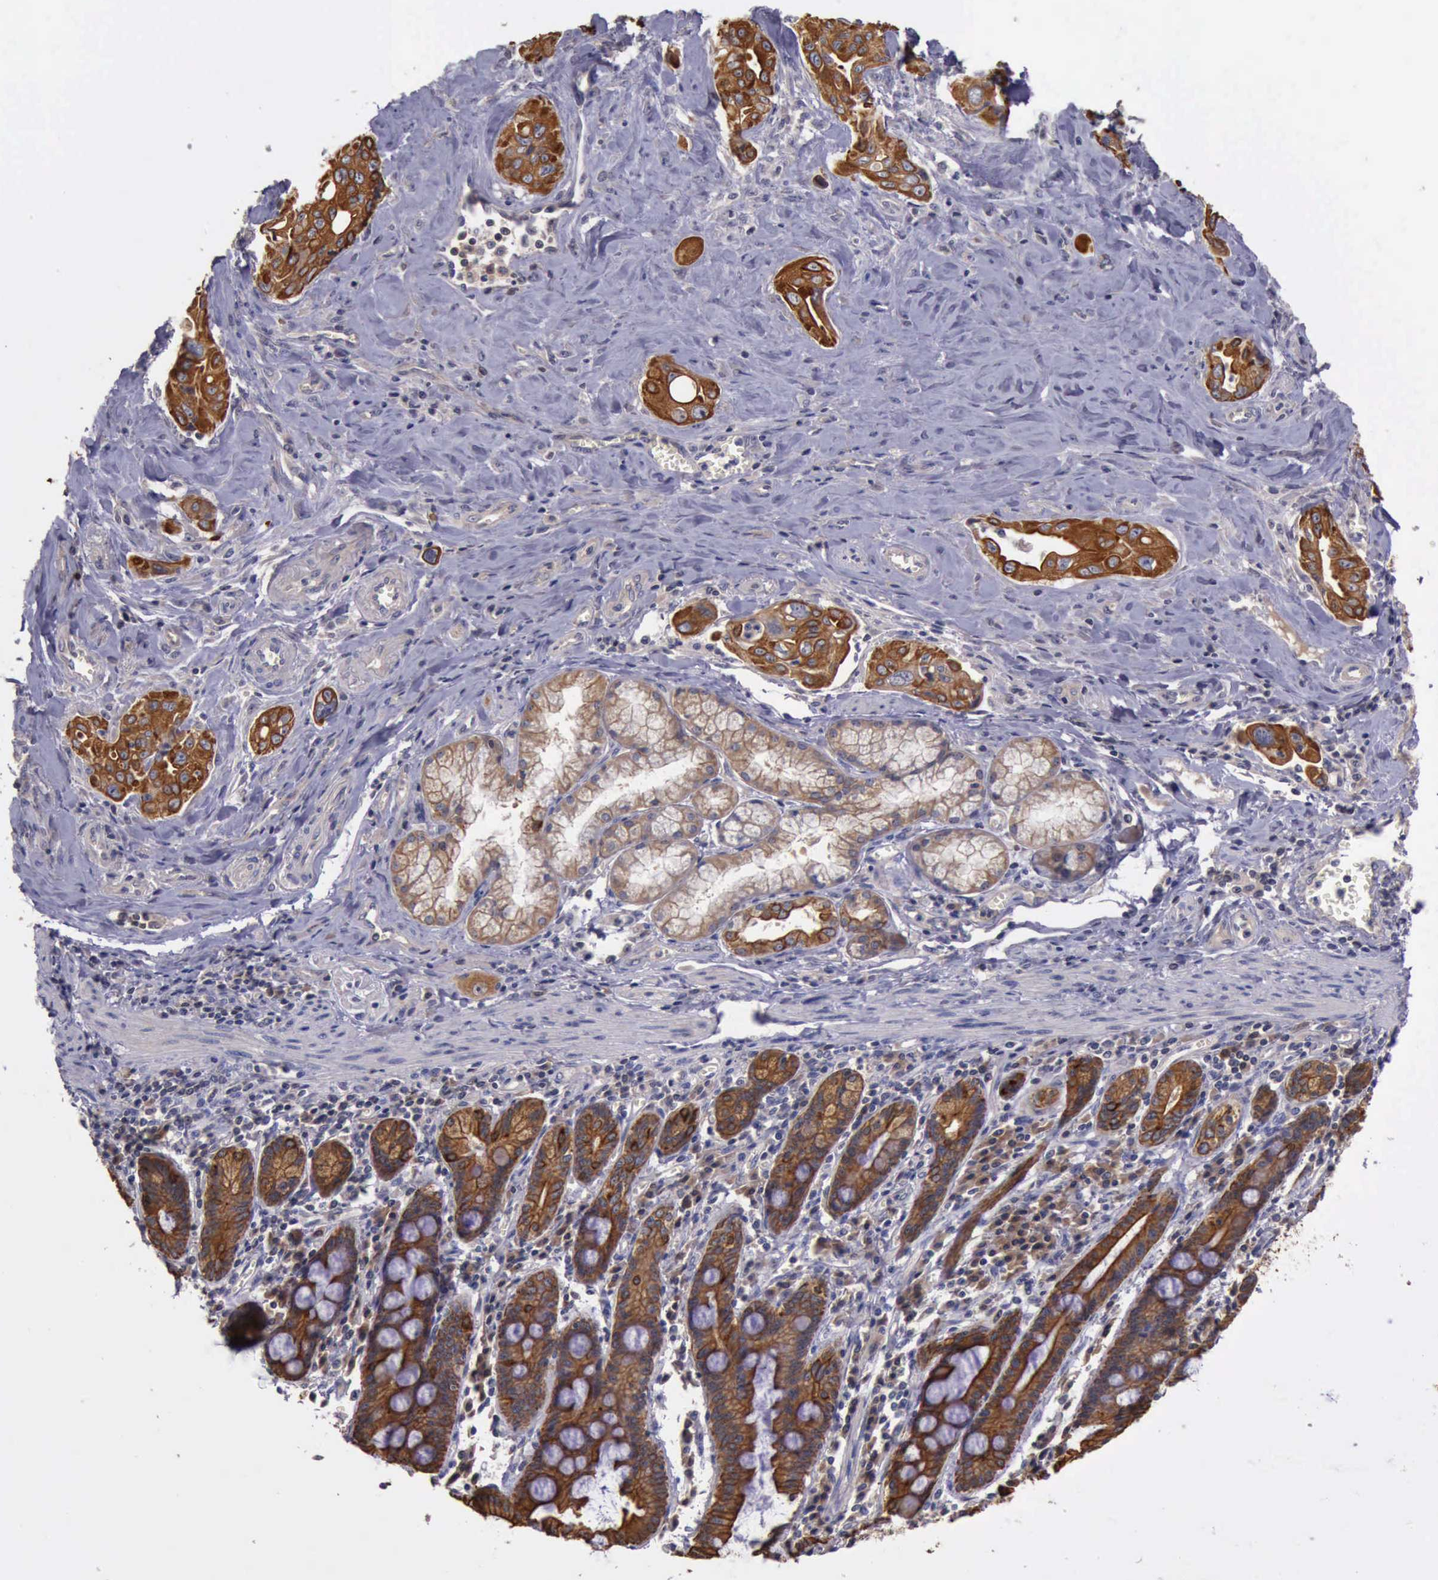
{"staining": {"intensity": "moderate", "quantity": ">75%", "location": "cytoplasmic/membranous"}, "tissue": "pancreatic cancer", "cell_type": "Tumor cells", "image_type": "cancer", "snomed": [{"axis": "morphology", "description": "Adenocarcinoma, NOS"}, {"axis": "topography", "description": "Pancreas"}], "caption": "Pancreatic adenocarcinoma stained with a protein marker displays moderate staining in tumor cells.", "gene": "RAB39B", "patient": {"sex": "male", "age": 77}}